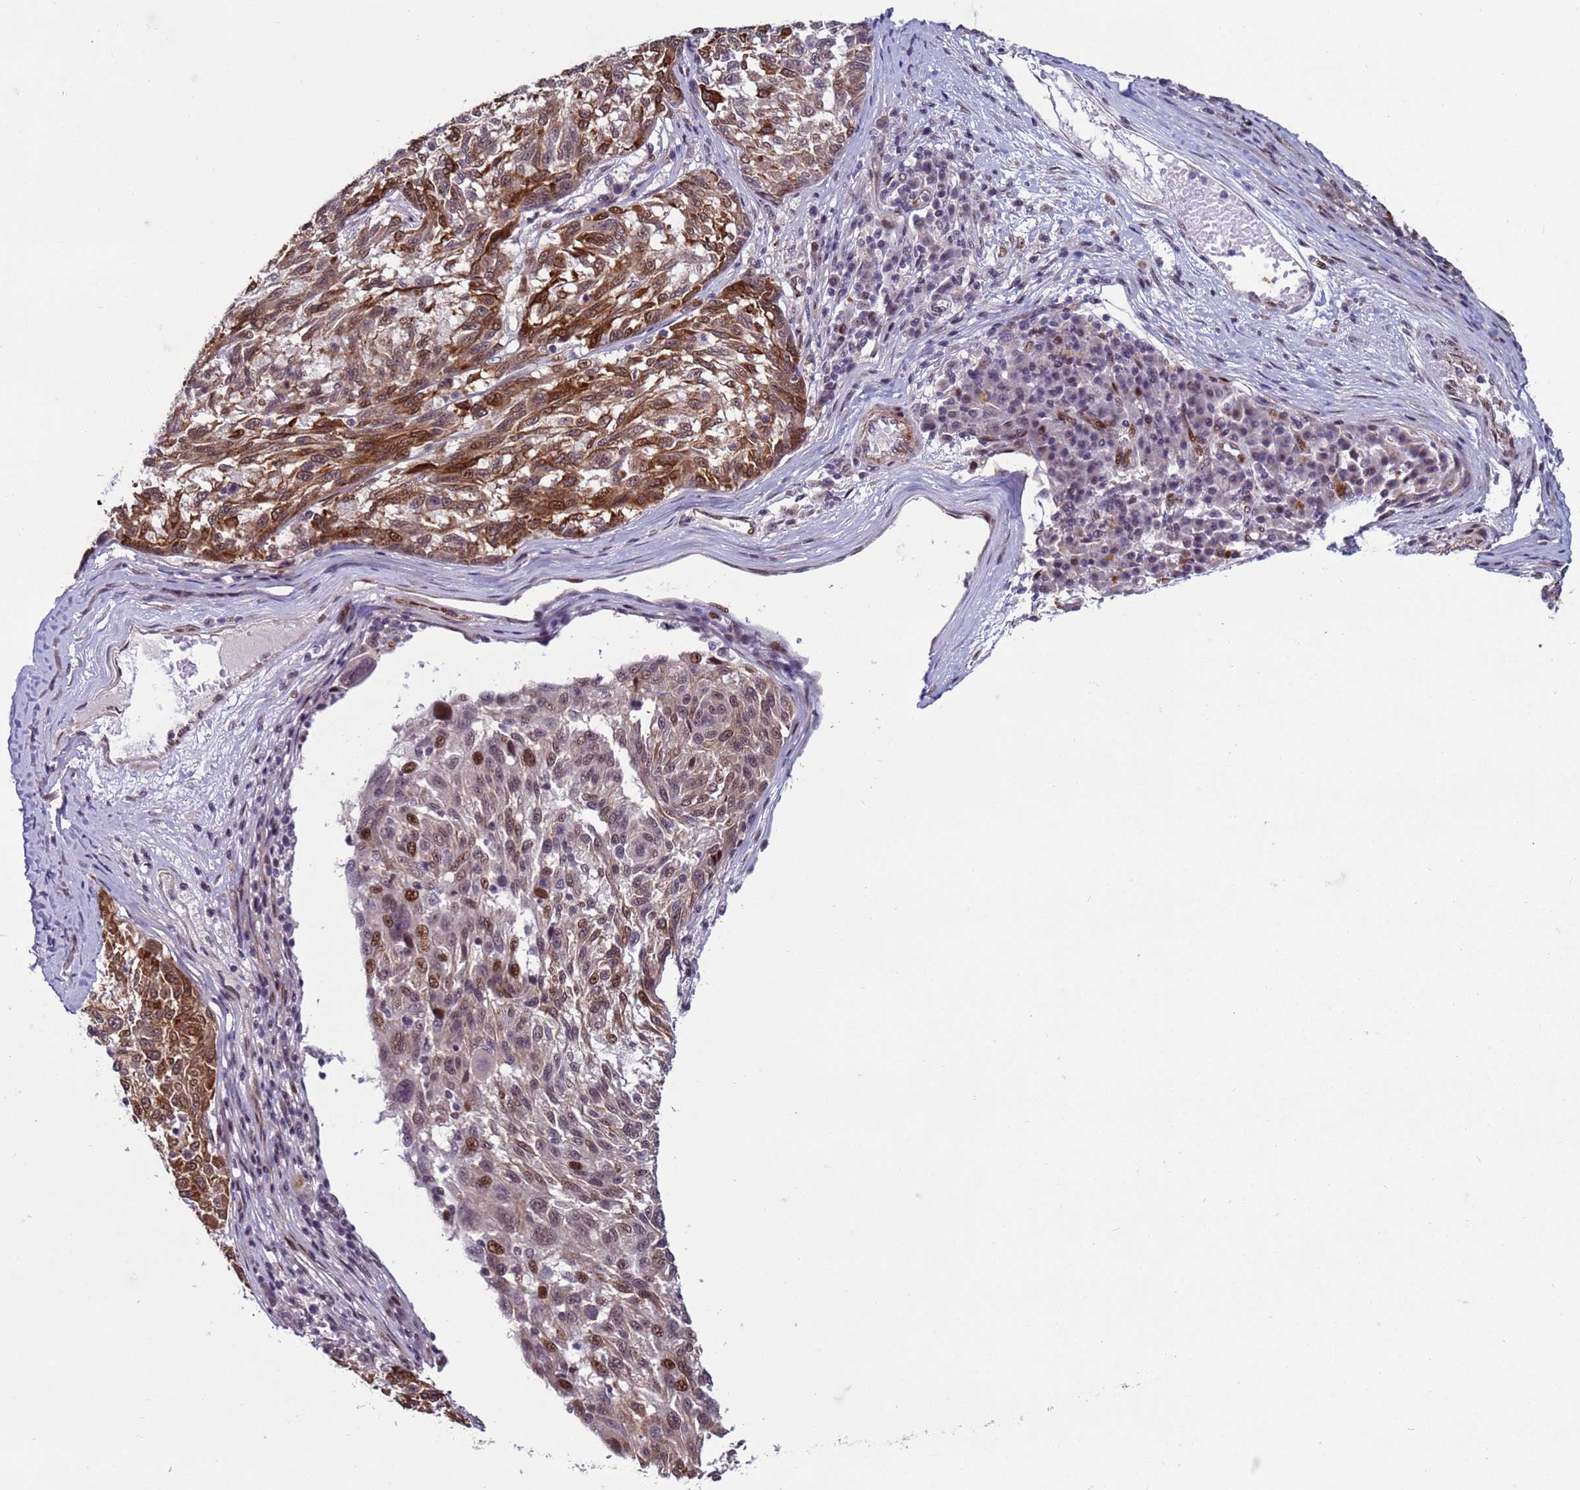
{"staining": {"intensity": "moderate", "quantity": "25%-75%", "location": "cytoplasmic/membranous,nuclear"}, "tissue": "melanoma", "cell_type": "Tumor cells", "image_type": "cancer", "snomed": [{"axis": "morphology", "description": "Malignant melanoma, NOS"}, {"axis": "topography", "description": "Skin"}], "caption": "Malignant melanoma stained with a brown dye reveals moderate cytoplasmic/membranous and nuclear positive positivity in approximately 25%-75% of tumor cells.", "gene": "SHC3", "patient": {"sex": "male", "age": 53}}